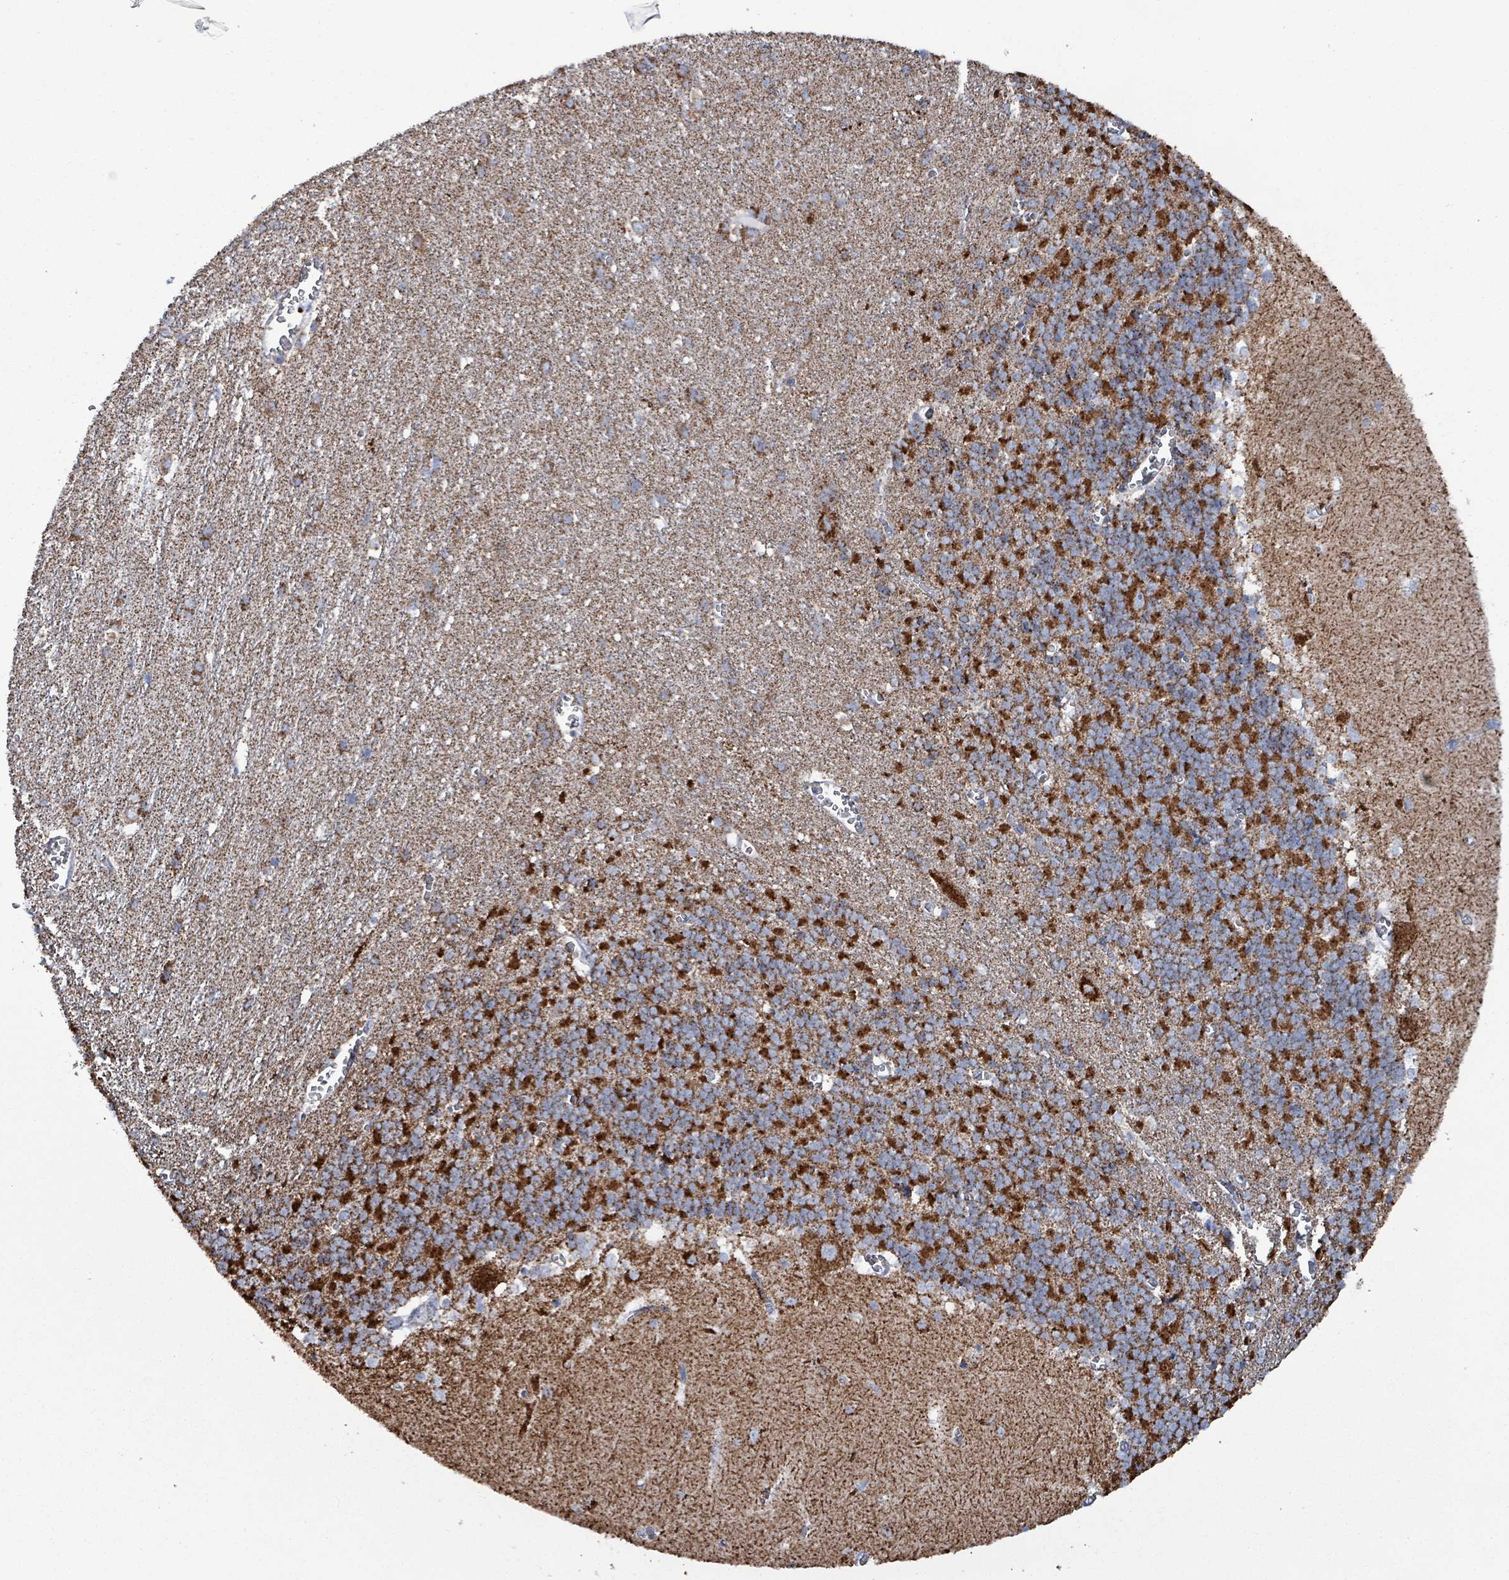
{"staining": {"intensity": "strong", "quantity": "25%-75%", "location": "cytoplasmic/membranous"}, "tissue": "cerebellum", "cell_type": "Cells in granular layer", "image_type": "normal", "snomed": [{"axis": "morphology", "description": "Normal tissue, NOS"}, {"axis": "topography", "description": "Cerebellum"}], "caption": "A high amount of strong cytoplasmic/membranous expression is present in about 25%-75% of cells in granular layer in benign cerebellum.", "gene": "IDH3B", "patient": {"sex": "male", "age": 37}}